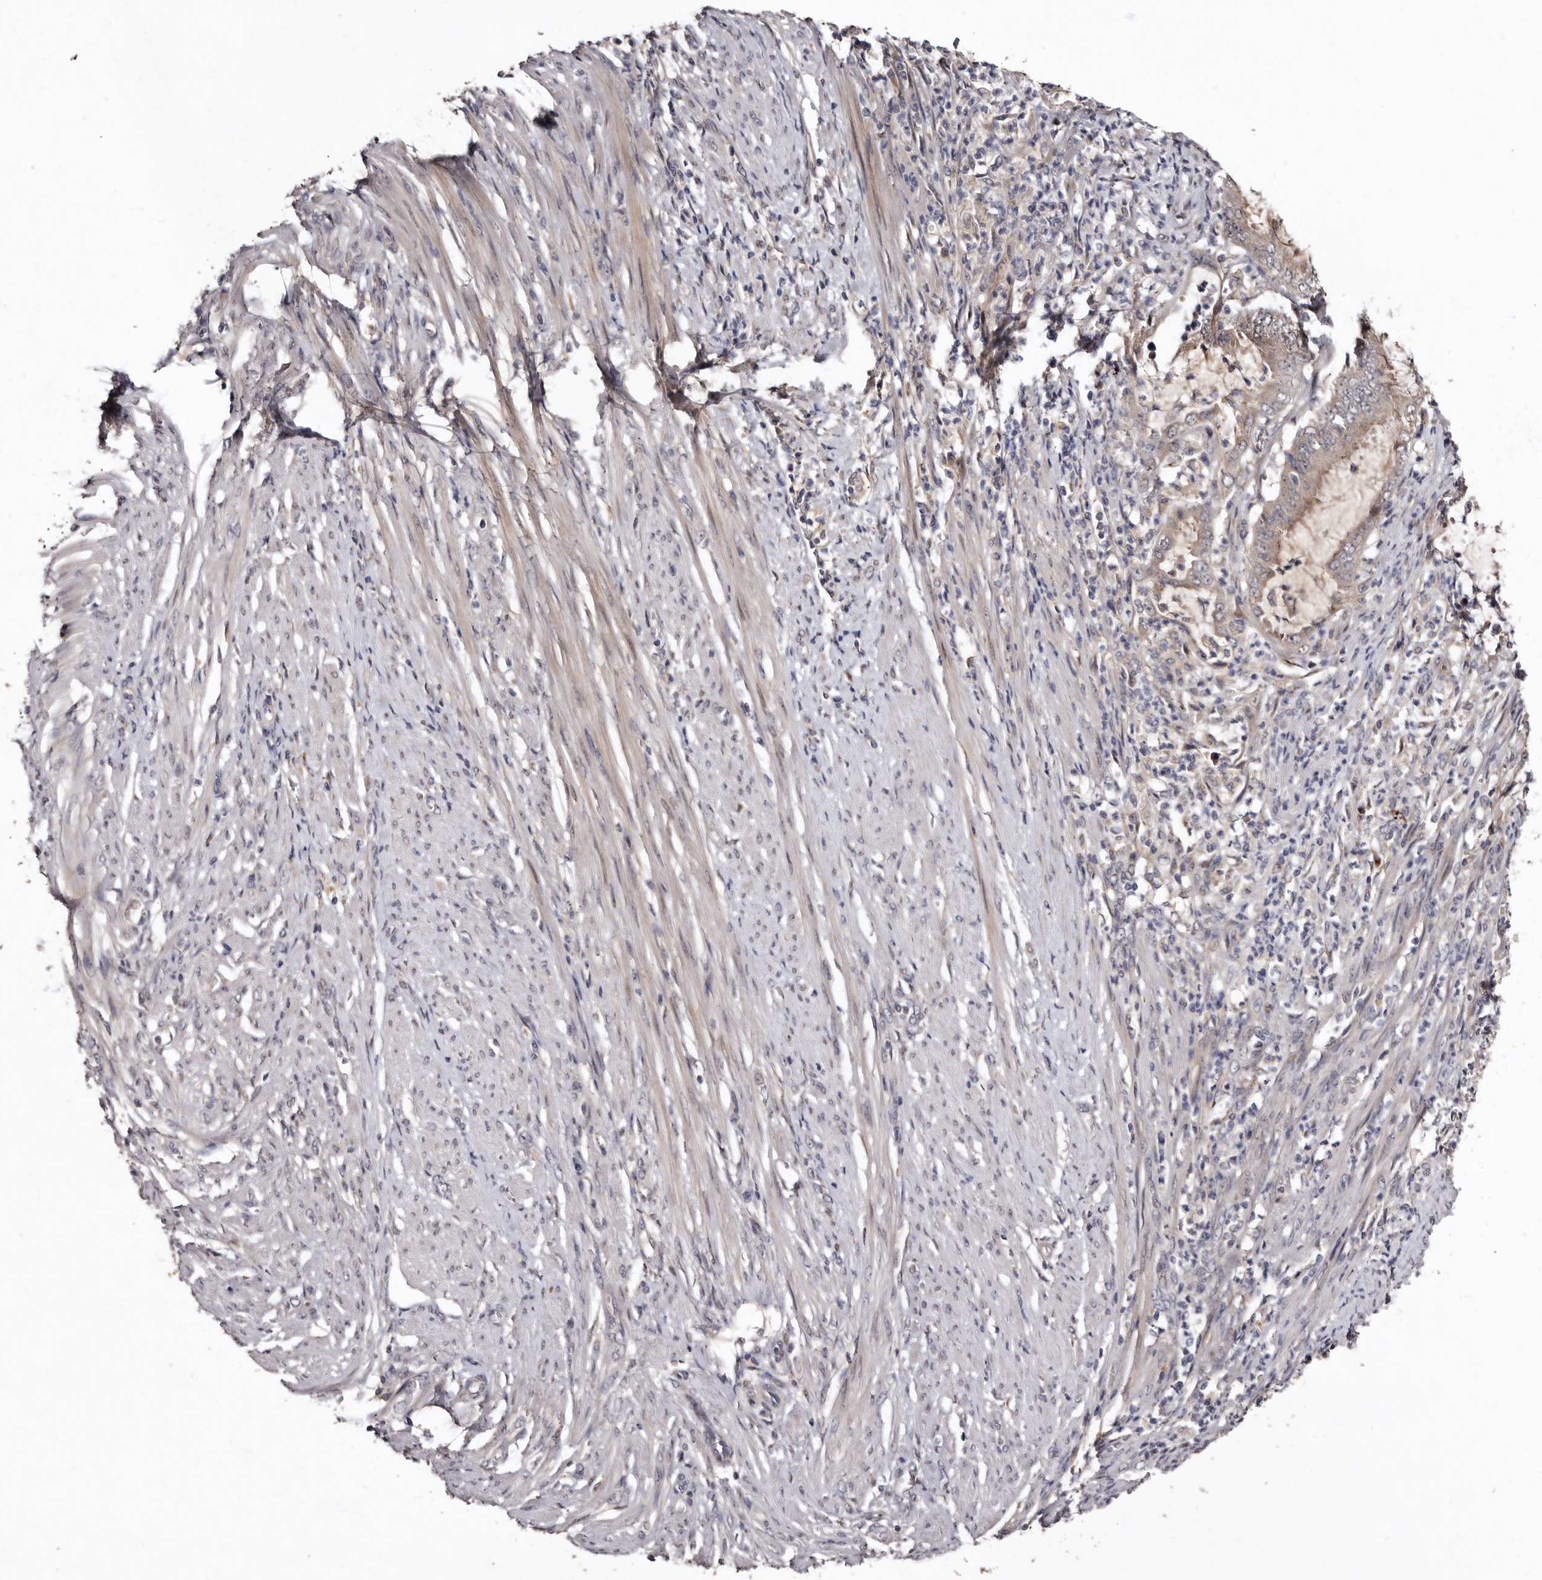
{"staining": {"intensity": "weak", "quantity": "<25%", "location": "cytoplasmic/membranous"}, "tissue": "endometrial cancer", "cell_type": "Tumor cells", "image_type": "cancer", "snomed": [{"axis": "morphology", "description": "Adenocarcinoma, NOS"}, {"axis": "topography", "description": "Endometrium"}], "caption": "An image of endometrial cancer stained for a protein demonstrates no brown staining in tumor cells.", "gene": "FAM91A1", "patient": {"sex": "female", "age": 51}}